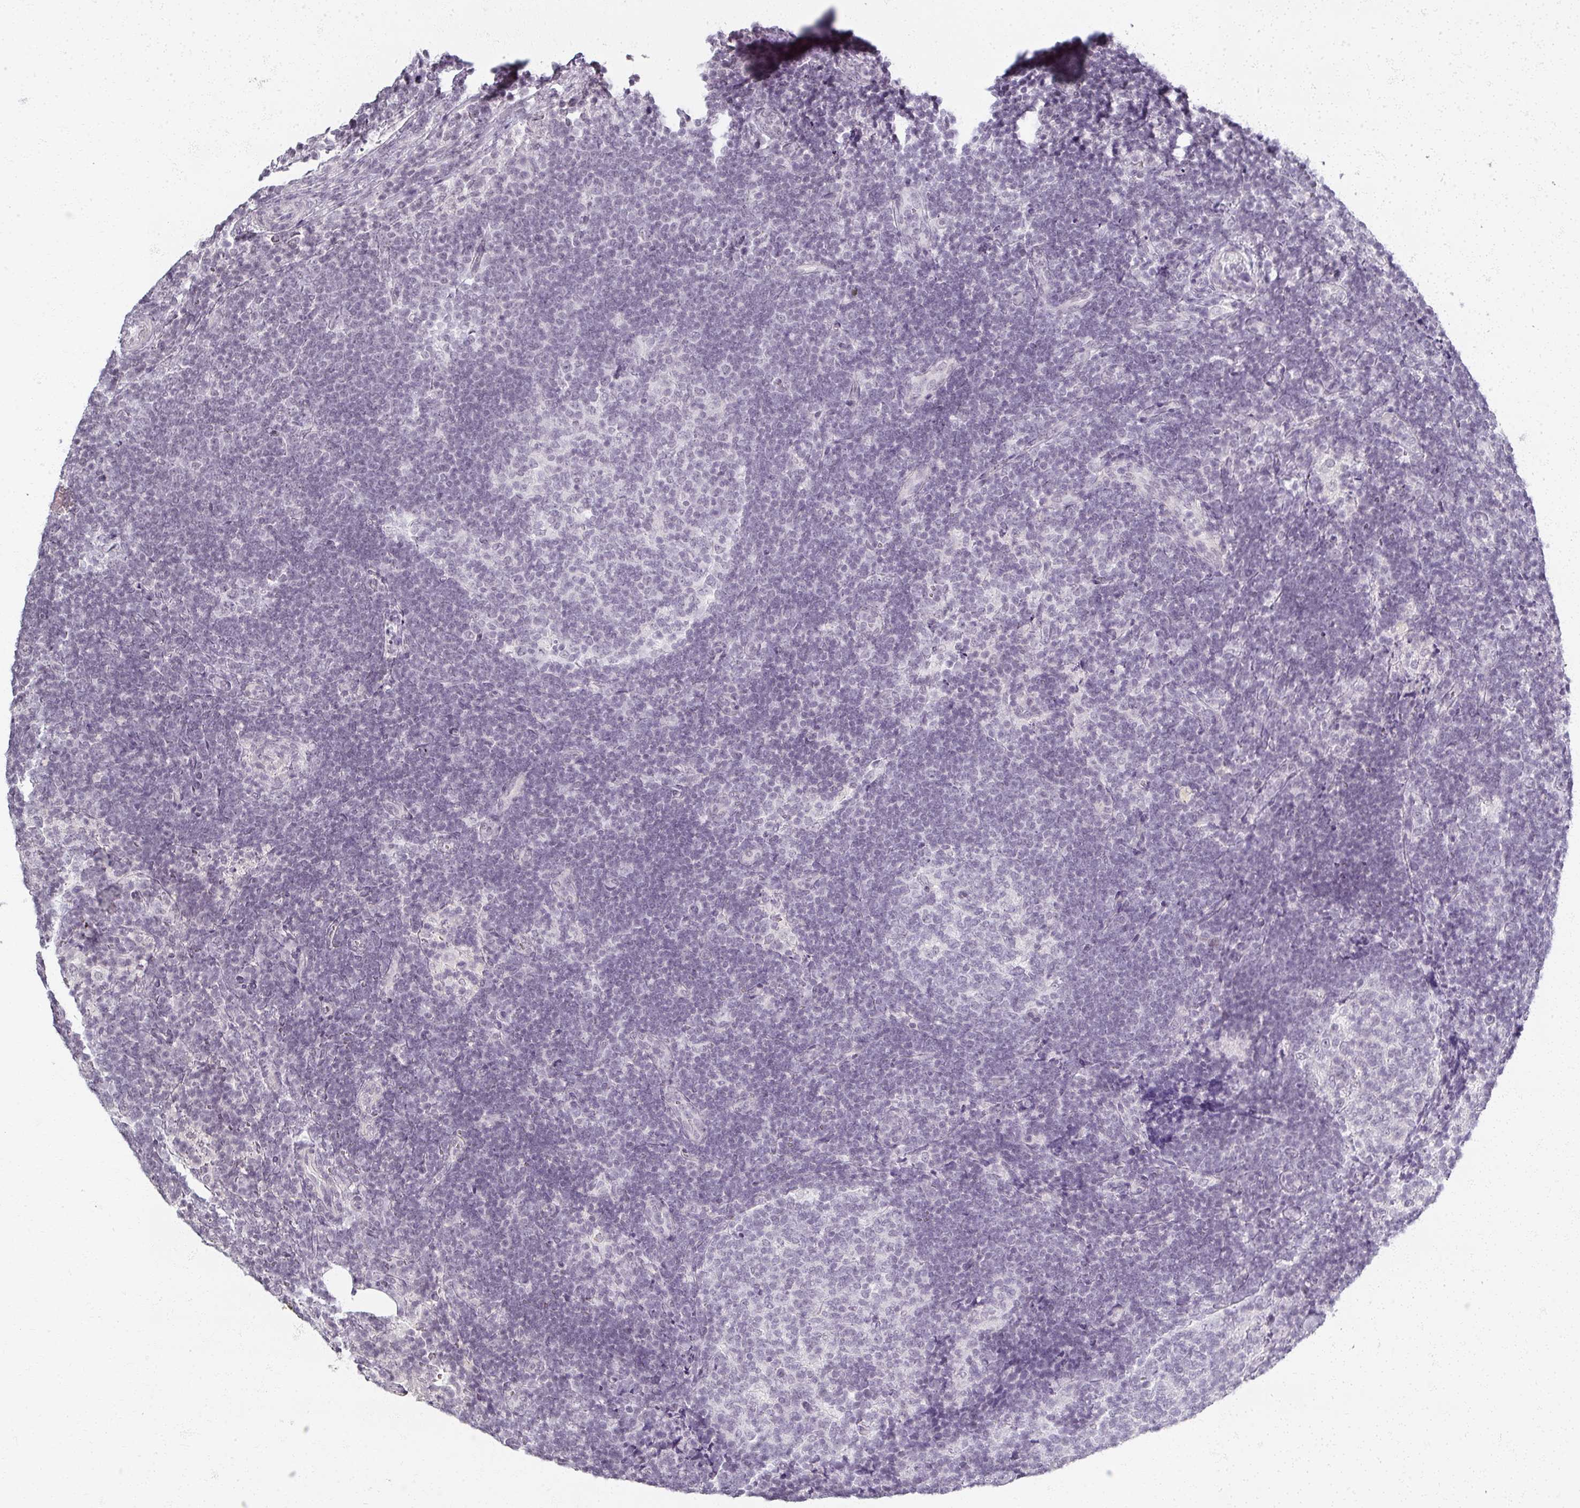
{"staining": {"intensity": "negative", "quantity": "none", "location": "none"}, "tissue": "lymph node", "cell_type": "Germinal center cells", "image_type": "normal", "snomed": [{"axis": "morphology", "description": "Normal tissue, NOS"}, {"axis": "topography", "description": "Lymph node"}], "caption": "The immunohistochemistry (IHC) micrograph has no significant expression in germinal center cells of lymph node.", "gene": "RFPL2", "patient": {"sex": "female", "age": 31}}